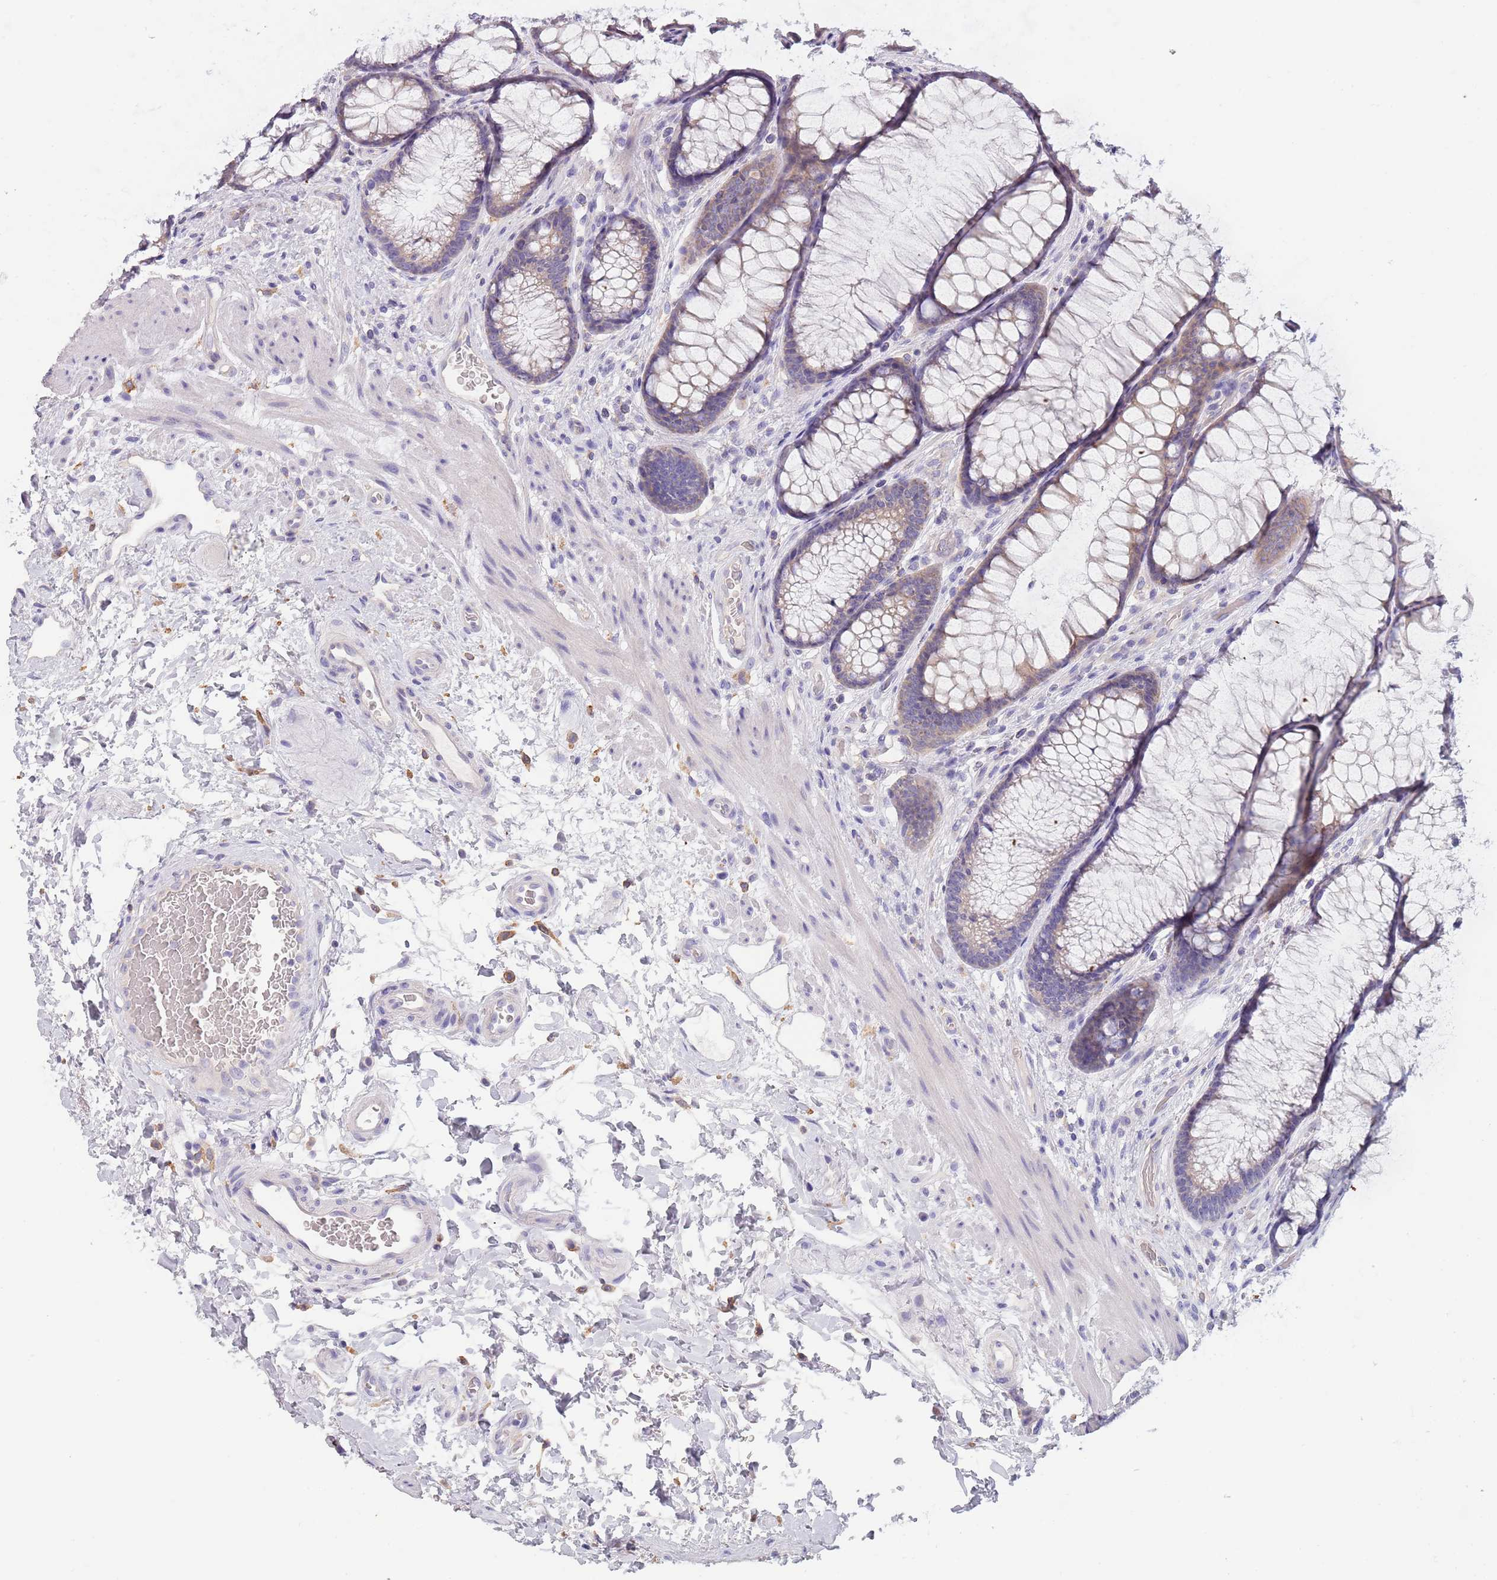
{"staining": {"intensity": "weak", "quantity": "<25%", "location": "cytoplasmic/membranous"}, "tissue": "colon", "cell_type": "Endothelial cells", "image_type": "normal", "snomed": [{"axis": "morphology", "description": "Normal tissue, NOS"}, {"axis": "topography", "description": "Colon"}], "caption": "Photomicrograph shows no protein positivity in endothelial cells of unremarkable colon.", "gene": "MAN1C1", "patient": {"sex": "female", "age": 82}}